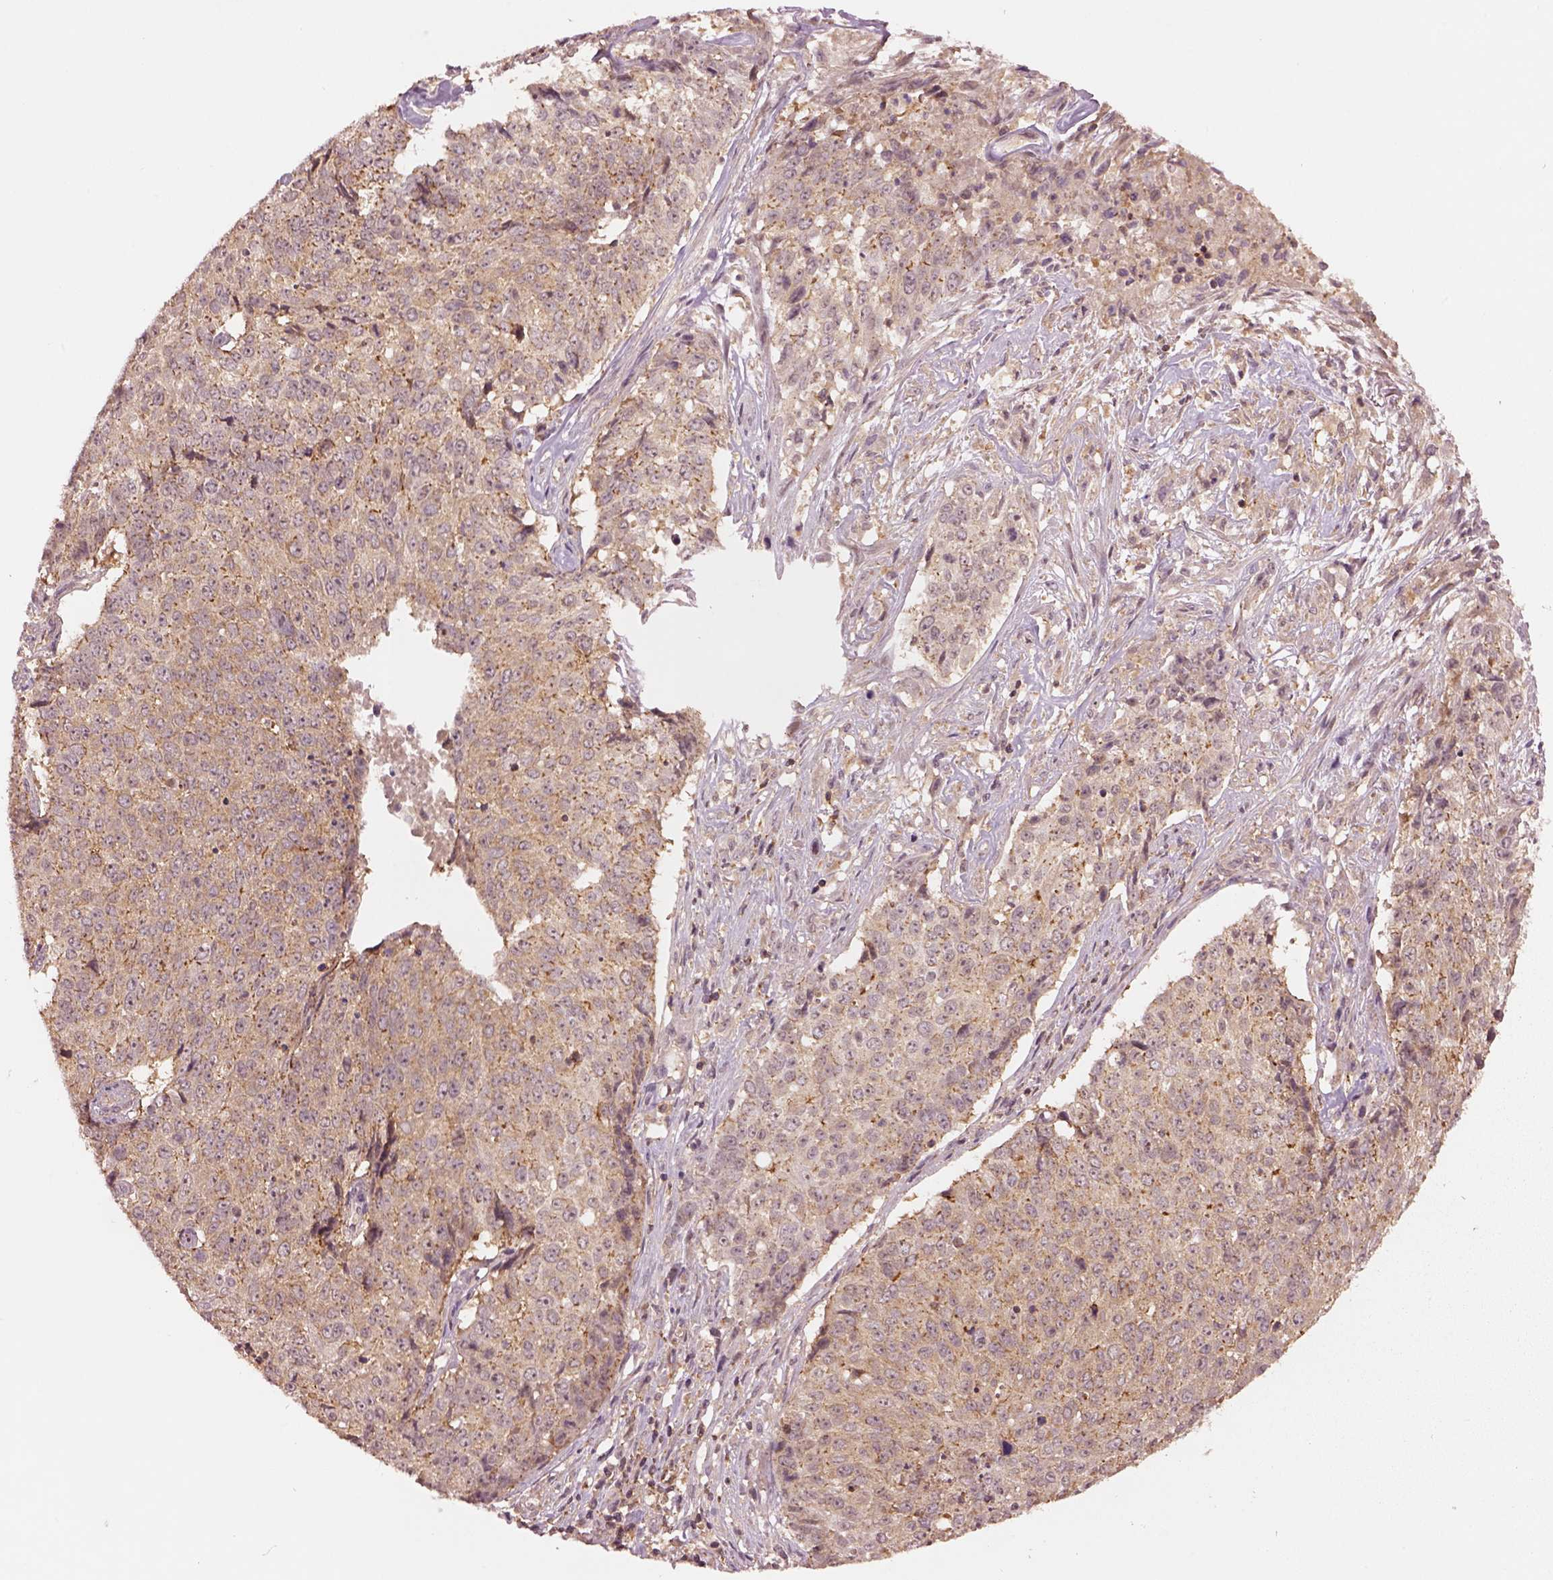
{"staining": {"intensity": "weak", "quantity": ">75%", "location": "cytoplasmic/membranous"}, "tissue": "lung cancer", "cell_type": "Tumor cells", "image_type": "cancer", "snomed": [{"axis": "morphology", "description": "Normal tissue, NOS"}, {"axis": "morphology", "description": "Squamous cell carcinoma, NOS"}, {"axis": "topography", "description": "Bronchus"}, {"axis": "topography", "description": "Lung"}], "caption": "Weak cytoplasmic/membranous staining is seen in approximately >75% of tumor cells in squamous cell carcinoma (lung).", "gene": "MTHFS", "patient": {"sex": "male", "age": 64}}